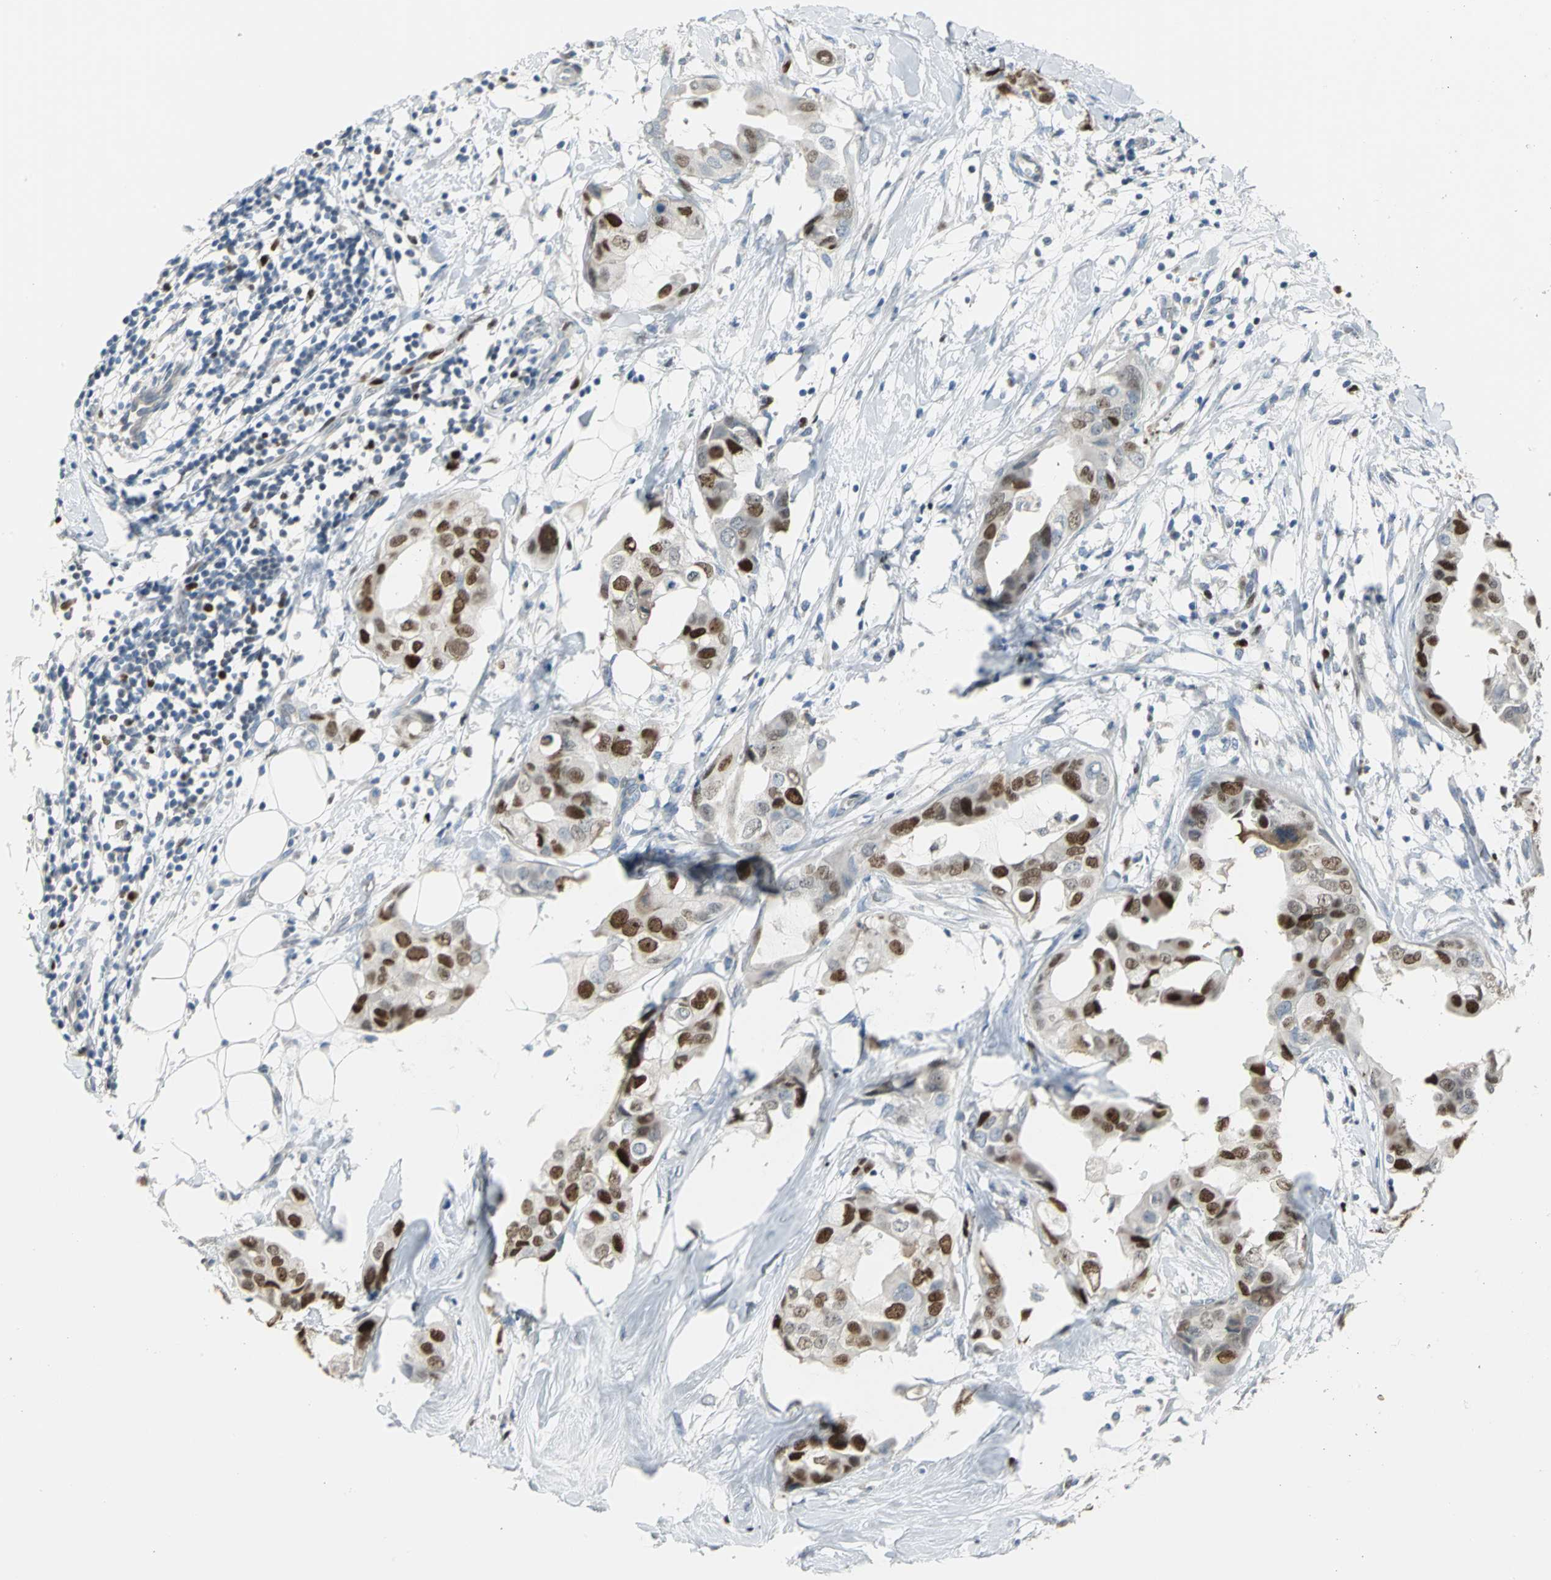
{"staining": {"intensity": "moderate", "quantity": ">75%", "location": "nuclear"}, "tissue": "breast cancer", "cell_type": "Tumor cells", "image_type": "cancer", "snomed": [{"axis": "morphology", "description": "Duct carcinoma"}, {"axis": "topography", "description": "Breast"}], "caption": "Breast intraductal carcinoma stained with DAB (3,3'-diaminobenzidine) immunohistochemistry shows medium levels of moderate nuclear positivity in approximately >75% of tumor cells.", "gene": "MCM3", "patient": {"sex": "female", "age": 40}}